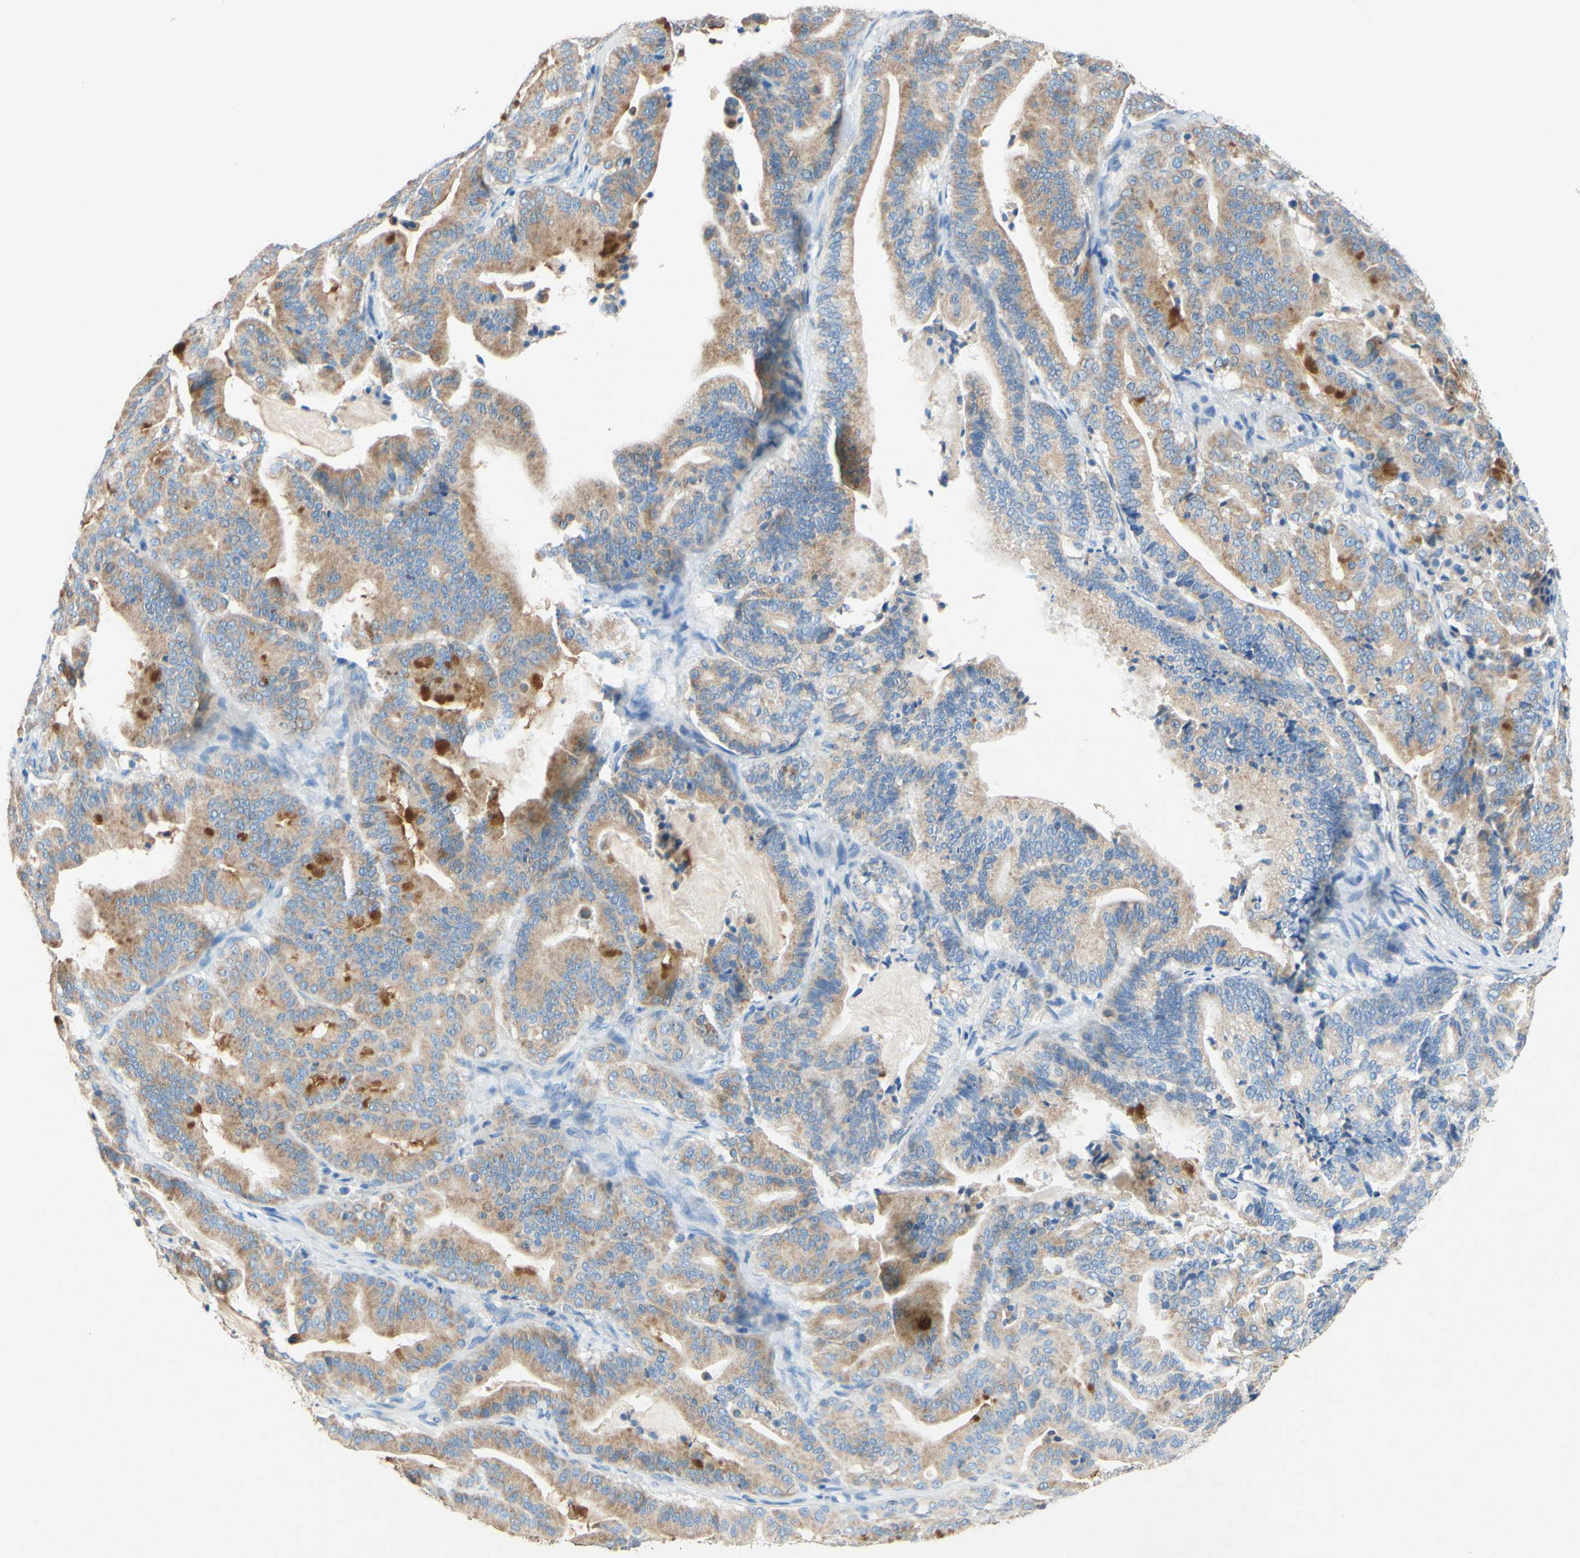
{"staining": {"intensity": "weak", "quantity": ">75%", "location": "cytoplasmic/membranous"}, "tissue": "pancreatic cancer", "cell_type": "Tumor cells", "image_type": "cancer", "snomed": [{"axis": "morphology", "description": "Adenocarcinoma, NOS"}, {"axis": "topography", "description": "Pancreas"}], "caption": "Protein expression analysis of pancreatic cancer (adenocarcinoma) demonstrates weak cytoplasmic/membranous expression in approximately >75% of tumor cells.", "gene": "SLC46A1", "patient": {"sex": "male", "age": 63}}